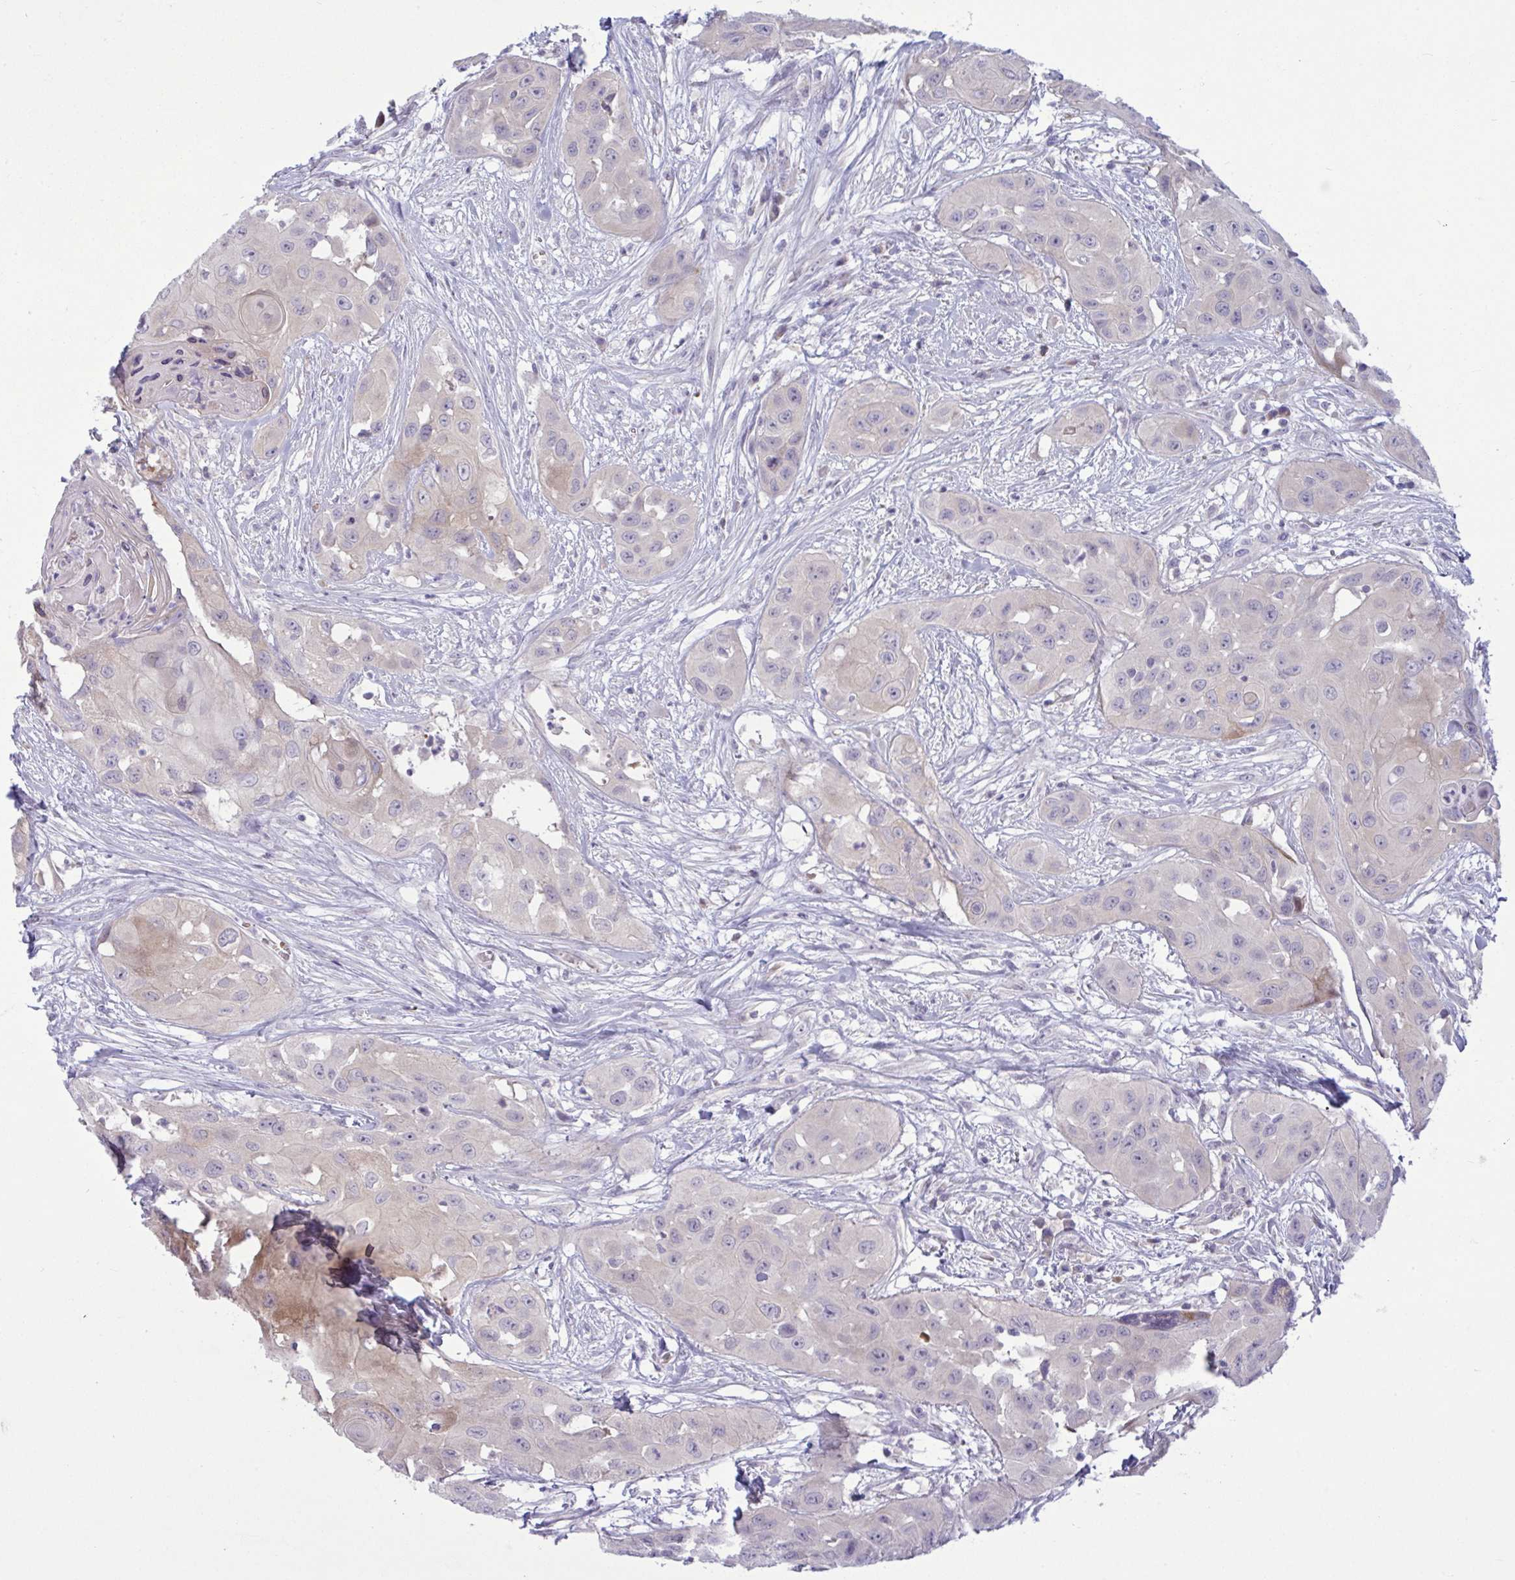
{"staining": {"intensity": "weak", "quantity": "<25%", "location": "cytoplasmic/membranous"}, "tissue": "head and neck cancer", "cell_type": "Tumor cells", "image_type": "cancer", "snomed": [{"axis": "morphology", "description": "Squamous cell carcinoma, NOS"}, {"axis": "topography", "description": "Head-Neck"}], "caption": "IHC image of head and neck cancer (squamous cell carcinoma) stained for a protein (brown), which reveals no positivity in tumor cells.", "gene": "VWC2", "patient": {"sex": "male", "age": 83}}